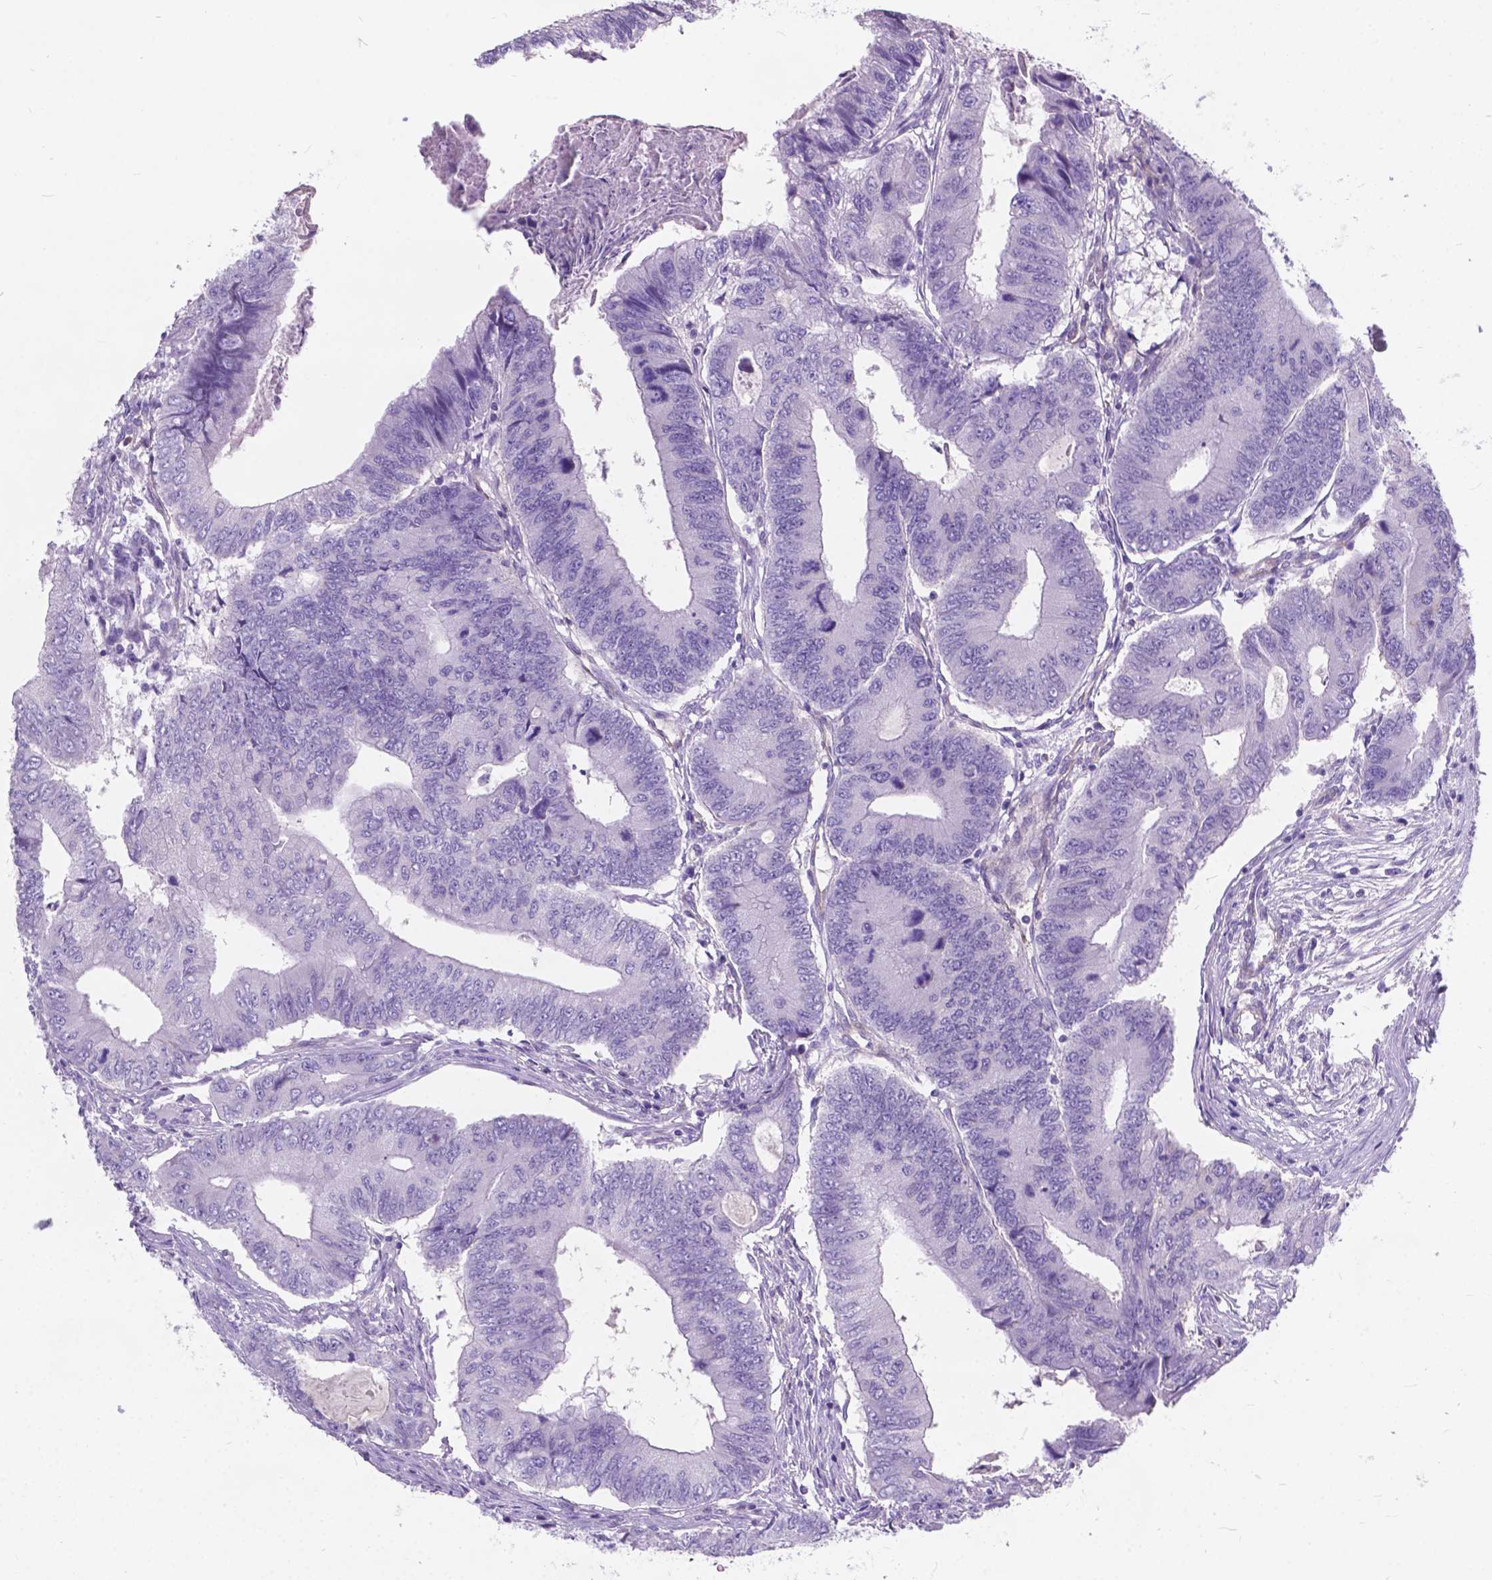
{"staining": {"intensity": "negative", "quantity": "none", "location": "none"}, "tissue": "colorectal cancer", "cell_type": "Tumor cells", "image_type": "cancer", "snomed": [{"axis": "morphology", "description": "Adenocarcinoma, NOS"}, {"axis": "topography", "description": "Colon"}], "caption": "Immunohistochemistry image of human colorectal cancer (adenocarcinoma) stained for a protein (brown), which displays no positivity in tumor cells.", "gene": "KIAA0040", "patient": {"sex": "male", "age": 53}}